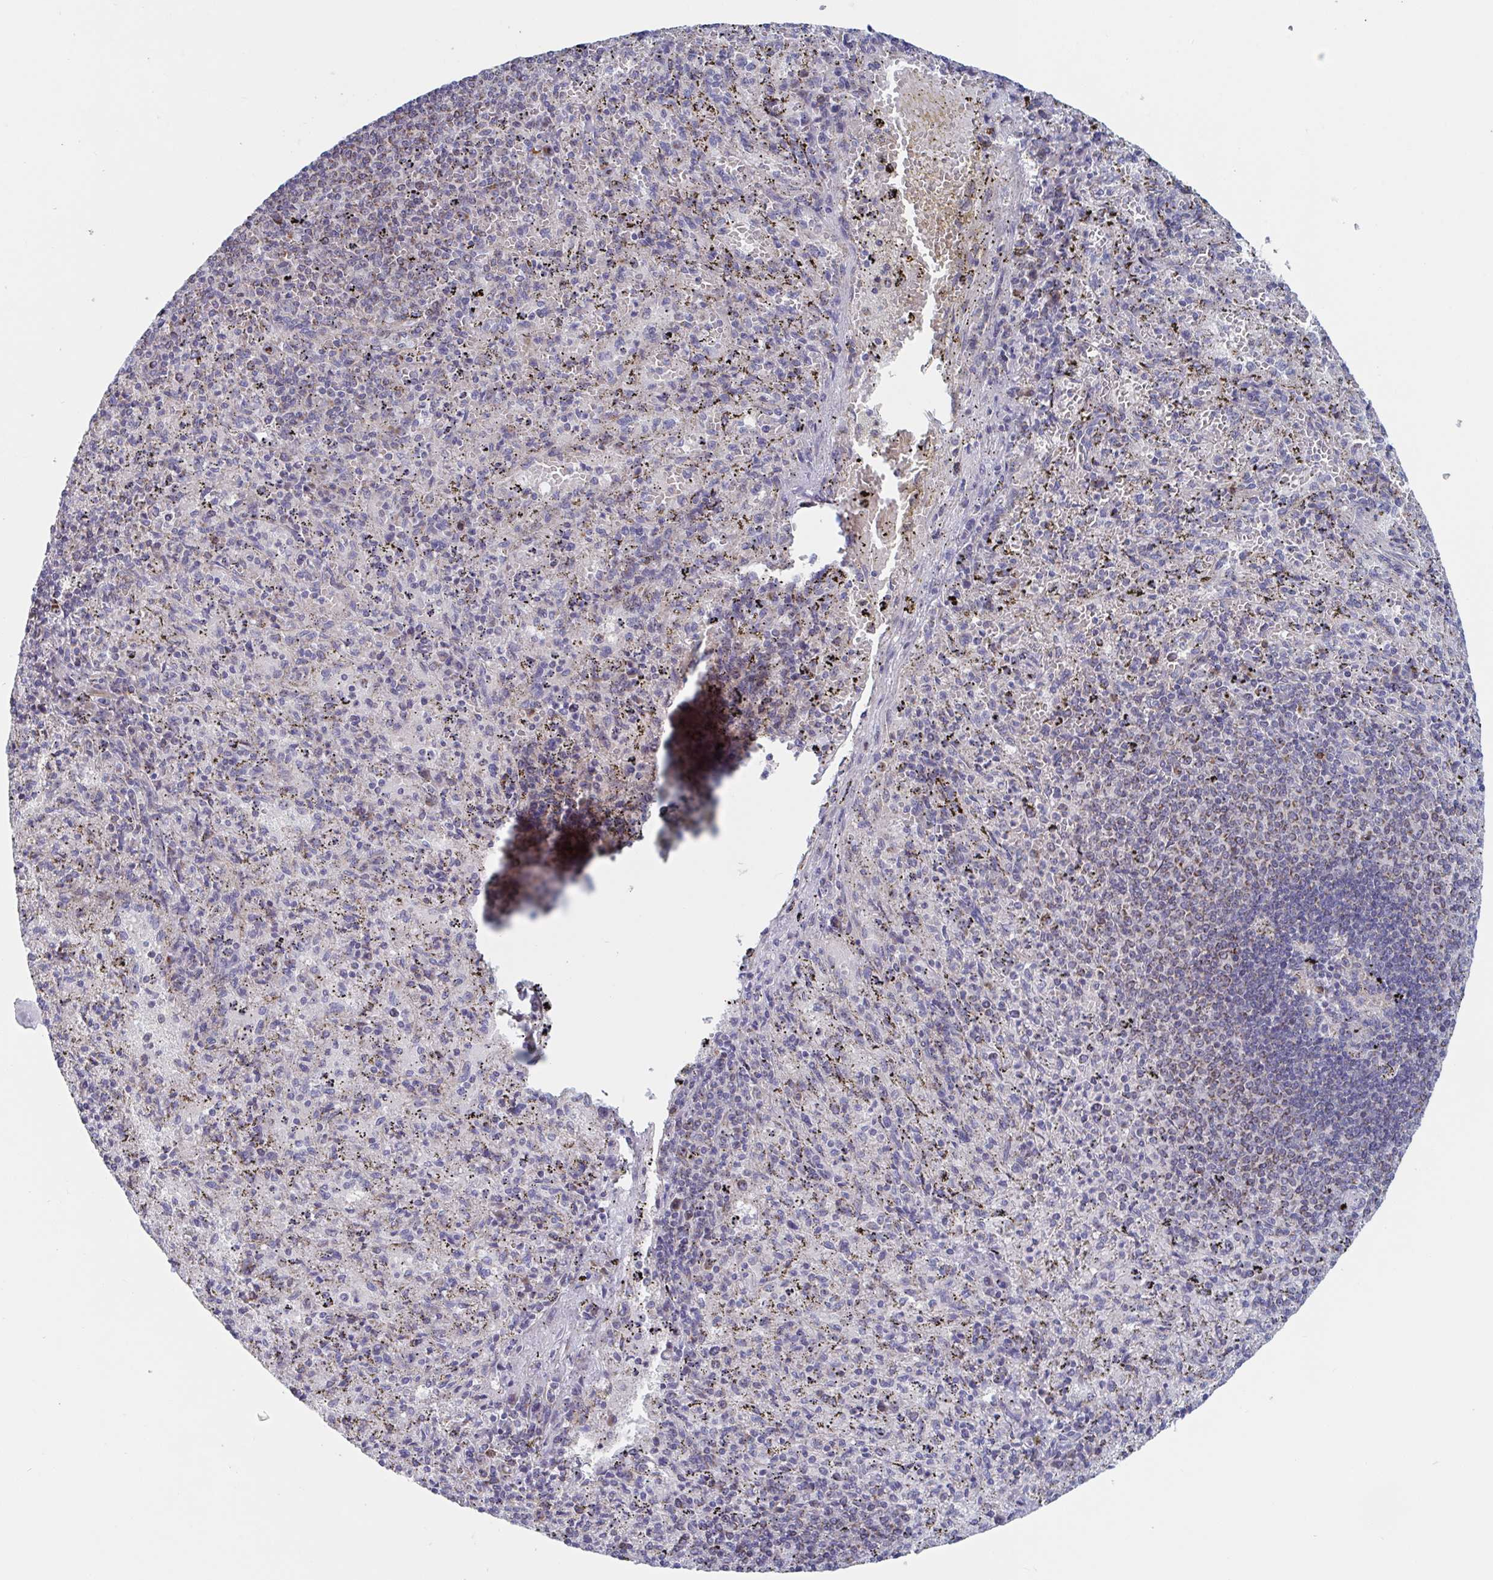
{"staining": {"intensity": "strong", "quantity": "<25%", "location": "cytoplasmic/membranous"}, "tissue": "spleen", "cell_type": "Cells in red pulp", "image_type": "normal", "snomed": [{"axis": "morphology", "description": "Normal tissue, NOS"}, {"axis": "topography", "description": "Spleen"}], "caption": "An immunohistochemistry (IHC) image of normal tissue is shown. Protein staining in brown labels strong cytoplasmic/membranous positivity in spleen within cells in red pulp. (DAB (3,3'-diaminobenzidine) = brown stain, brightfield microscopy at high magnification).", "gene": "MRPL53", "patient": {"sex": "male", "age": 57}}